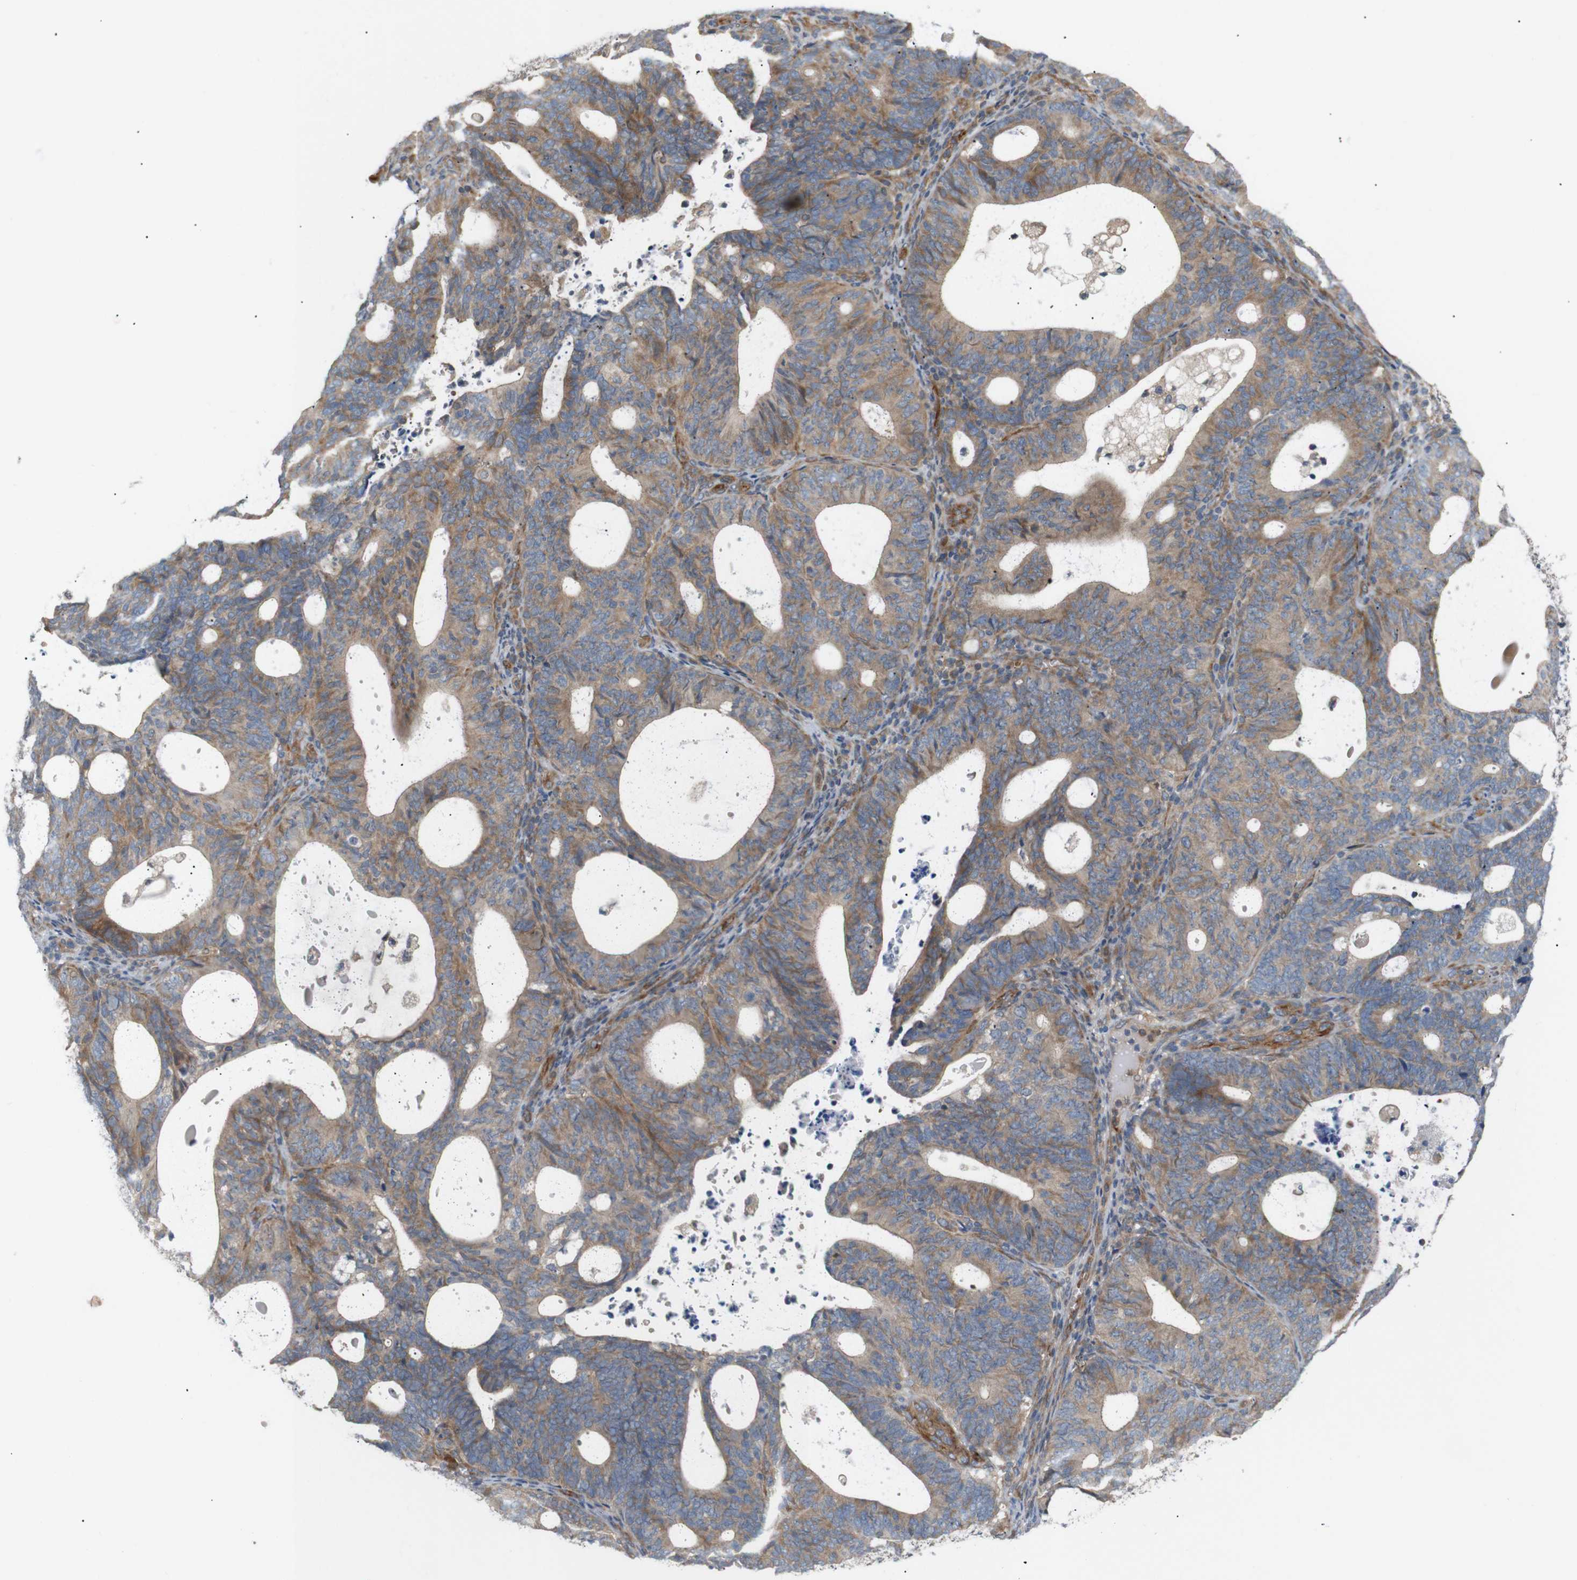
{"staining": {"intensity": "moderate", "quantity": ">75%", "location": "cytoplasmic/membranous"}, "tissue": "endometrial cancer", "cell_type": "Tumor cells", "image_type": "cancer", "snomed": [{"axis": "morphology", "description": "Adenocarcinoma, NOS"}, {"axis": "topography", "description": "Uterus"}], "caption": "Immunohistochemical staining of endometrial cancer displays medium levels of moderate cytoplasmic/membranous positivity in approximately >75% of tumor cells.", "gene": "RPTOR", "patient": {"sex": "female", "age": 83}}